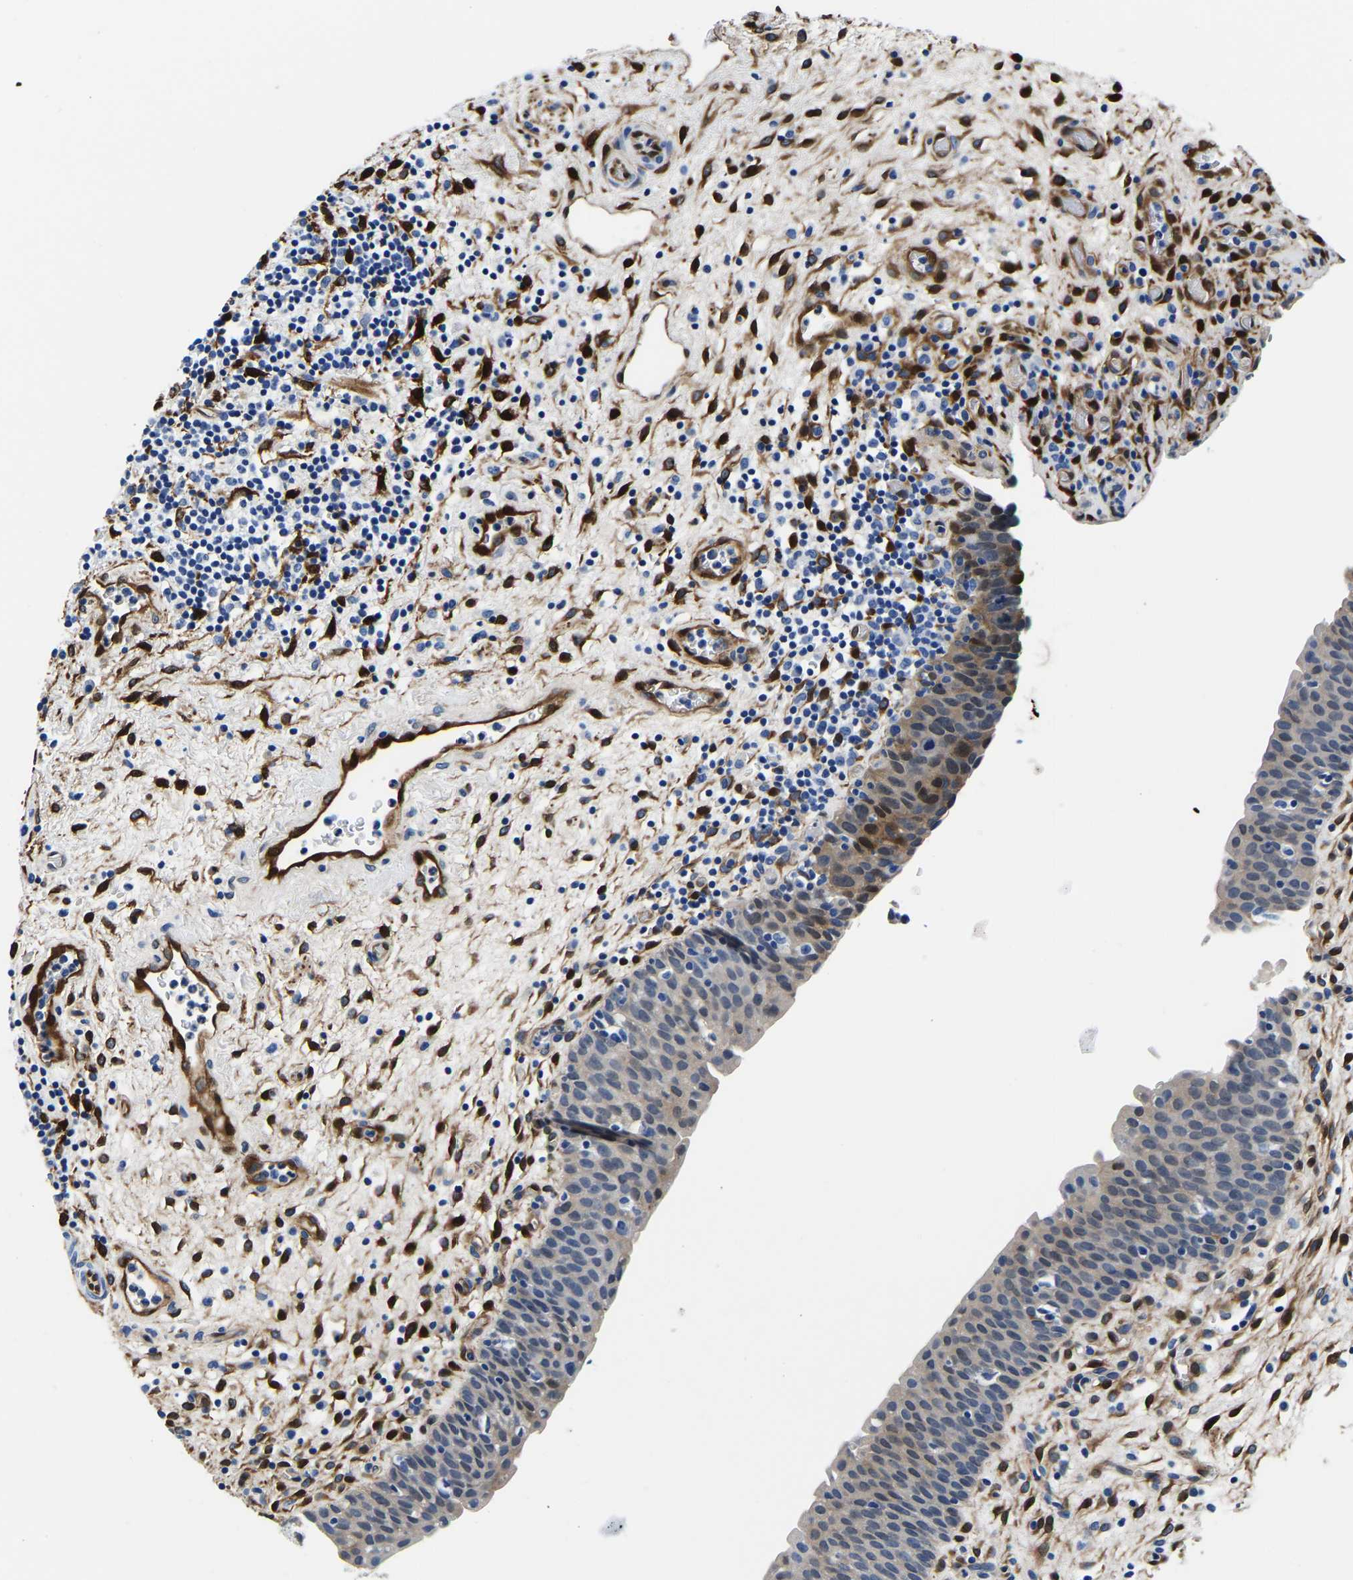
{"staining": {"intensity": "weak", "quantity": "<25%", "location": "cytoplasmic/membranous"}, "tissue": "urinary bladder", "cell_type": "Urothelial cells", "image_type": "normal", "snomed": [{"axis": "morphology", "description": "Normal tissue, NOS"}, {"axis": "topography", "description": "Urinary bladder"}], "caption": "This is an immunohistochemistry (IHC) micrograph of benign human urinary bladder. There is no positivity in urothelial cells.", "gene": "S100A13", "patient": {"sex": "male", "age": 37}}